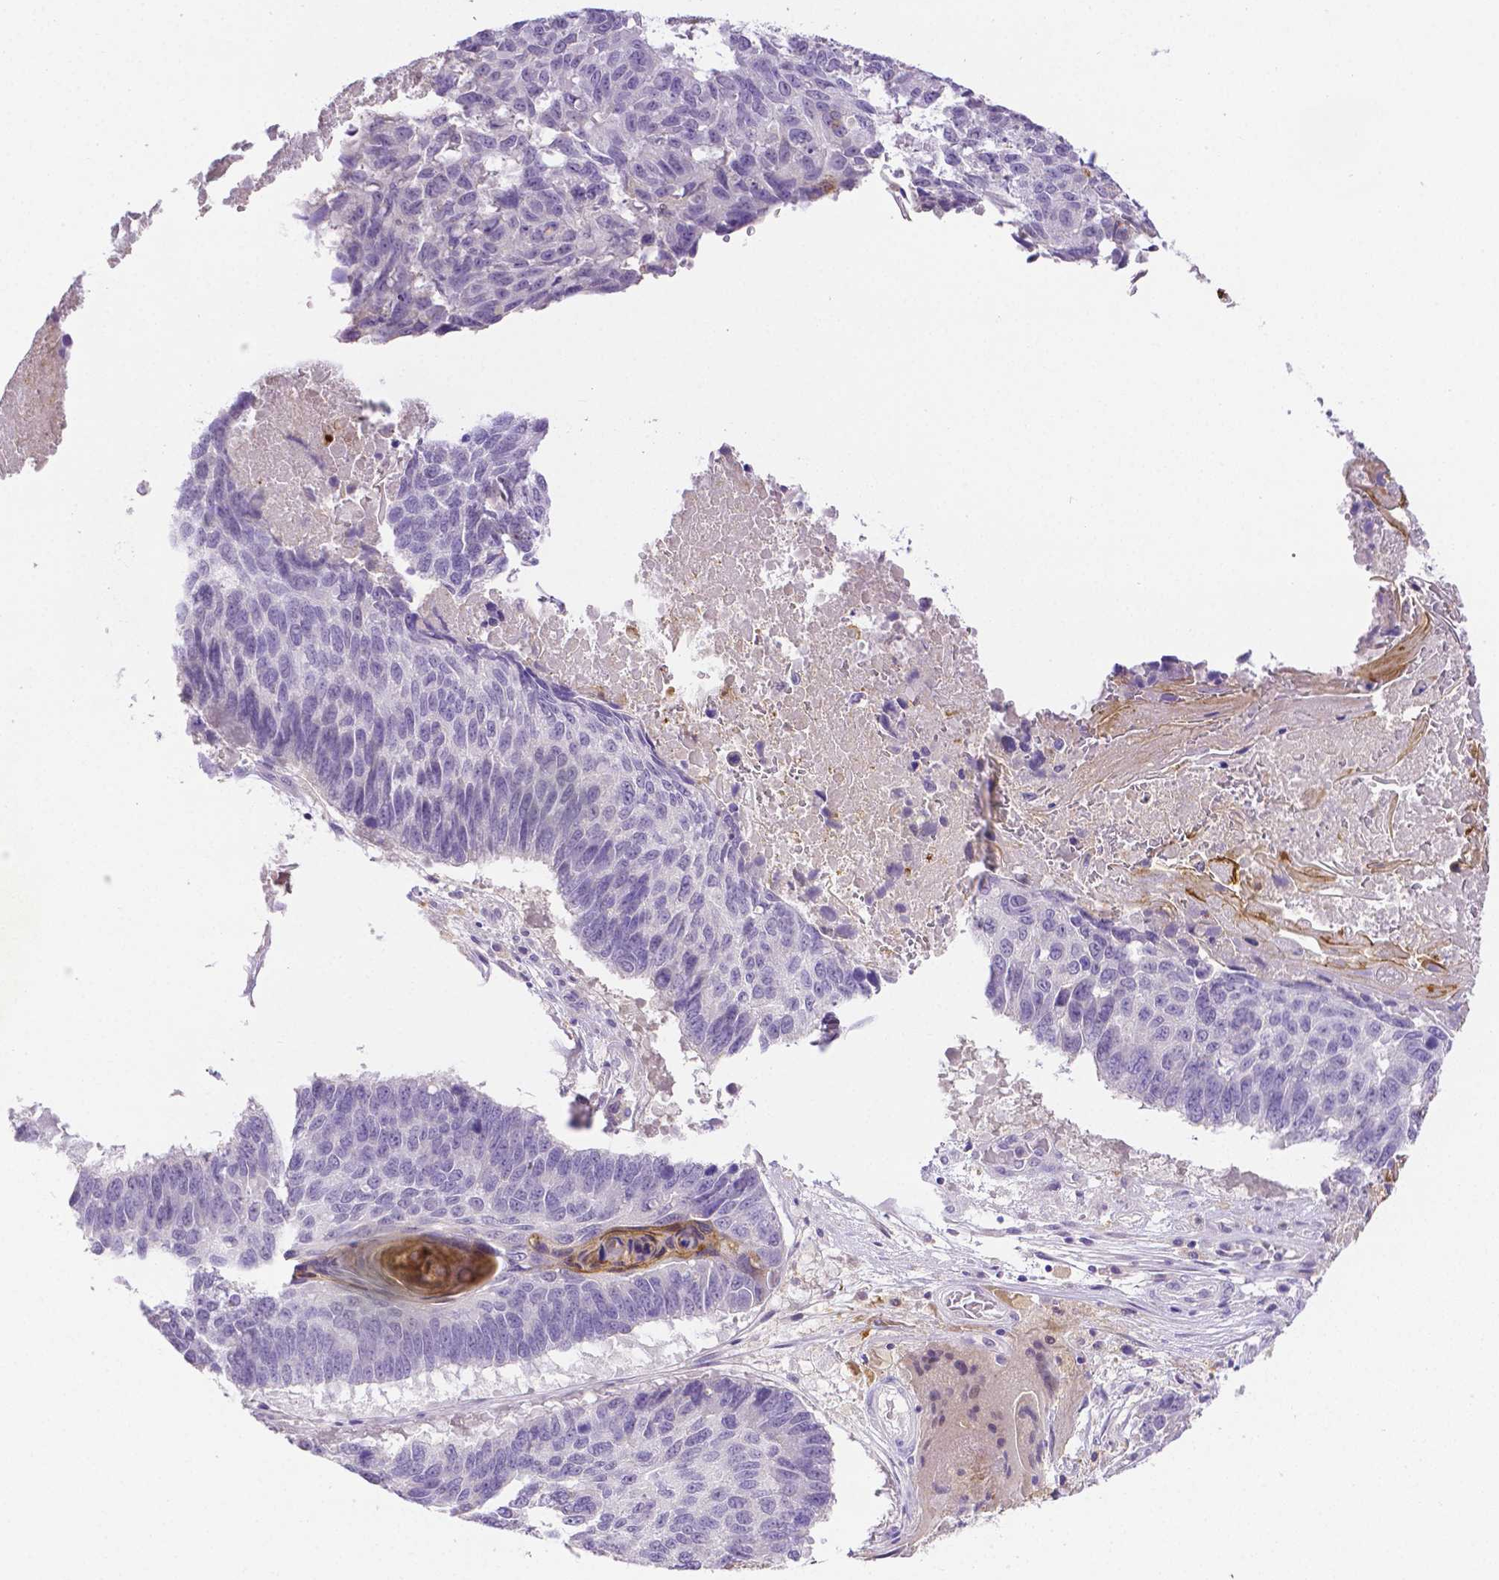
{"staining": {"intensity": "negative", "quantity": "none", "location": "none"}, "tissue": "lung cancer", "cell_type": "Tumor cells", "image_type": "cancer", "snomed": [{"axis": "morphology", "description": "Squamous cell carcinoma, NOS"}, {"axis": "topography", "description": "Lung"}], "caption": "Lung cancer was stained to show a protein in brown. There is no significant expression in tumor cells. (Brightfield microscopy of DAB (3,3'-diaminobenzidine) immunohistochemistry at high magnification).", "gene": "NXPH2", "patient": {"sex": "male", "age": 73}}